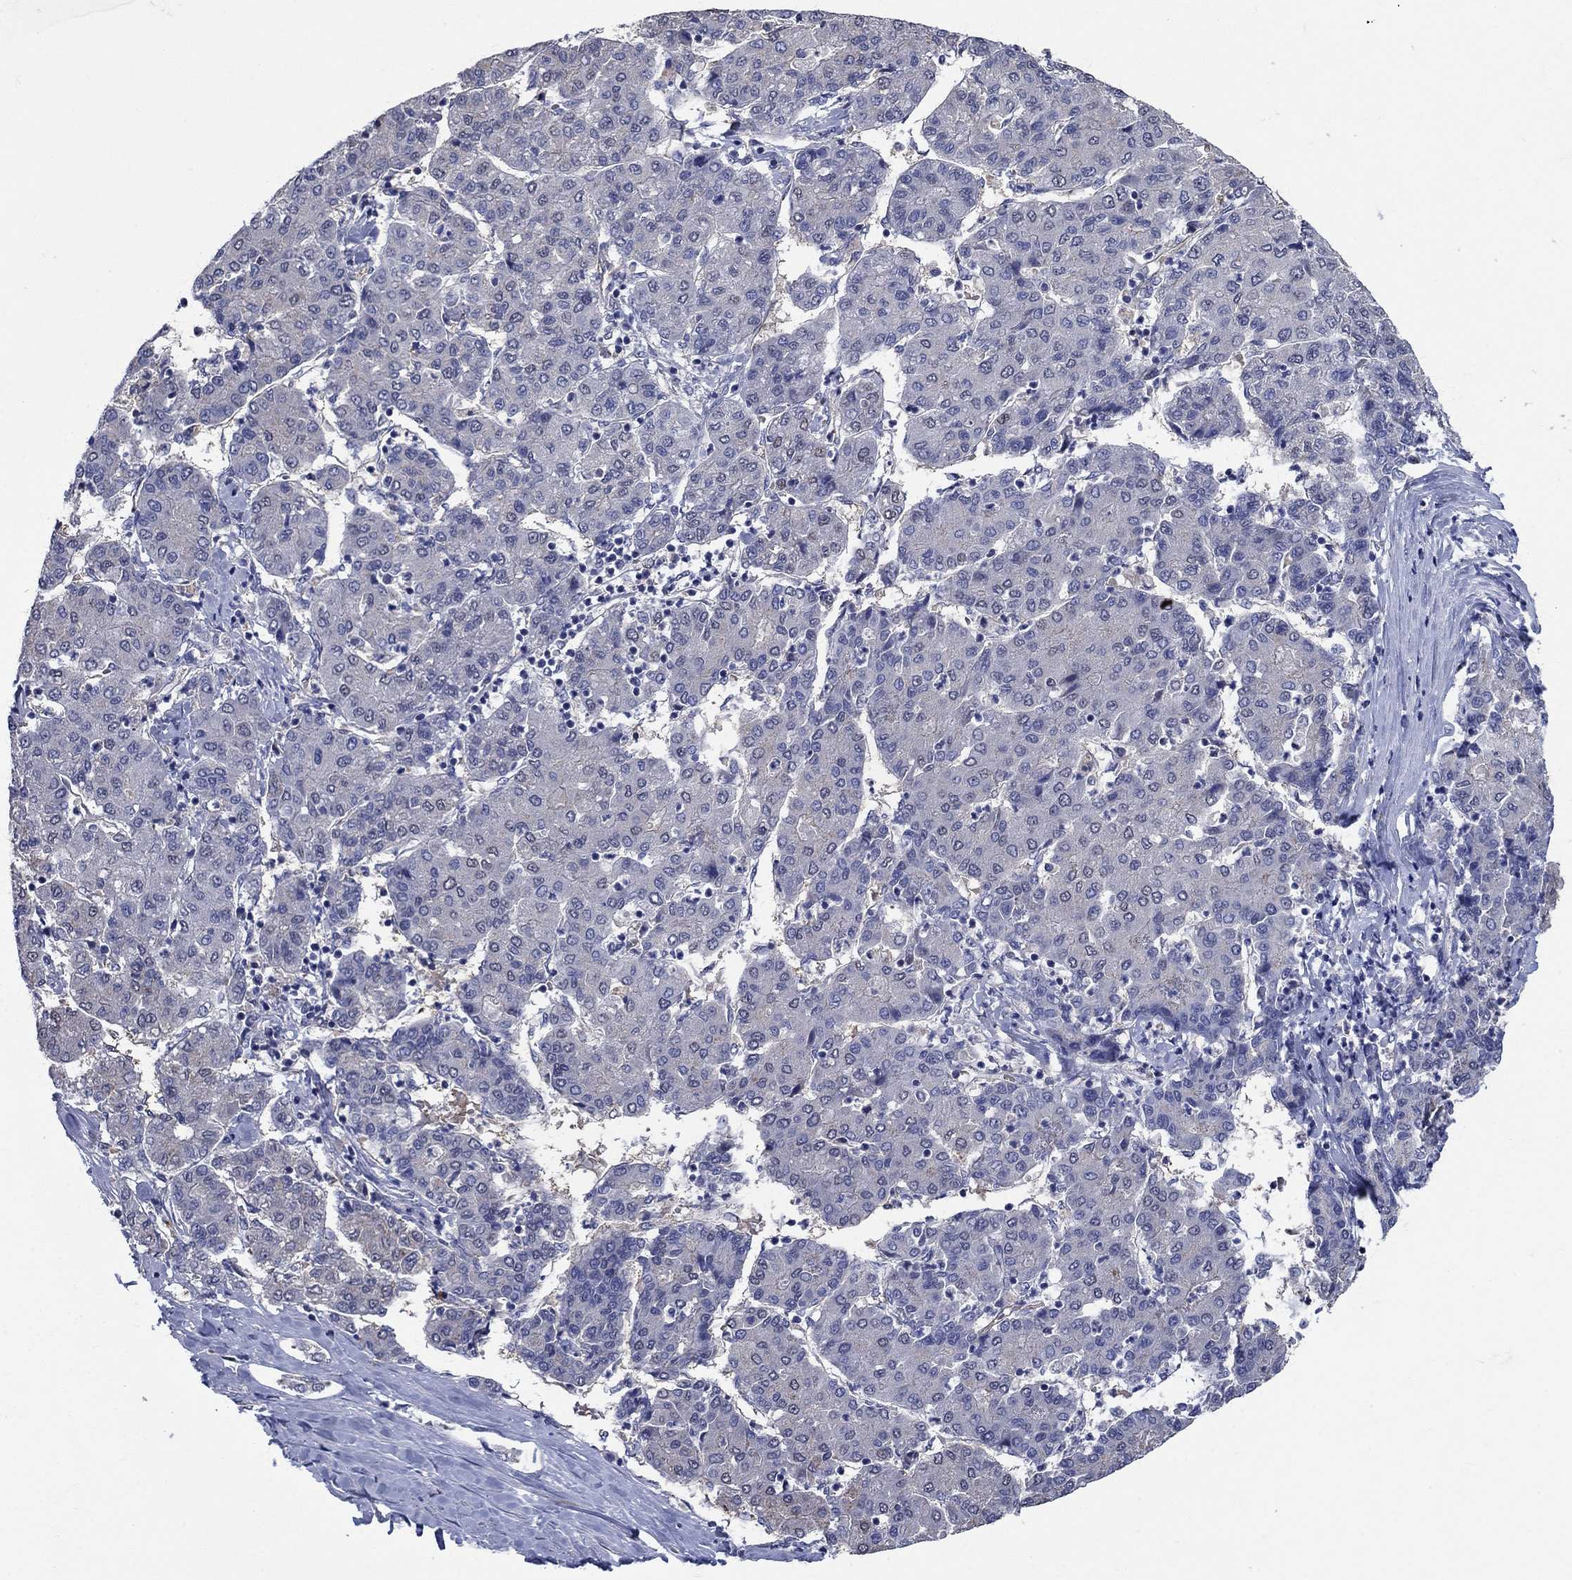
{"staining": {"intensity": "negative", "quantity": "none", "location": "none"}, "tissue": "liver cancer", "cell_type": "Tumor cells", "image_type": "cancer", "snomed": [{"axis": "morphology", "description": "Carcinoma, Hepatocellular, NOS"}, {"axis": "topography", "description": "Liver"}], "caption": "IHC of human liver cancer exhibits no staining in tumor cells.", "gene": "FLNC", "patient": {"sex": "male", "age": 65}}